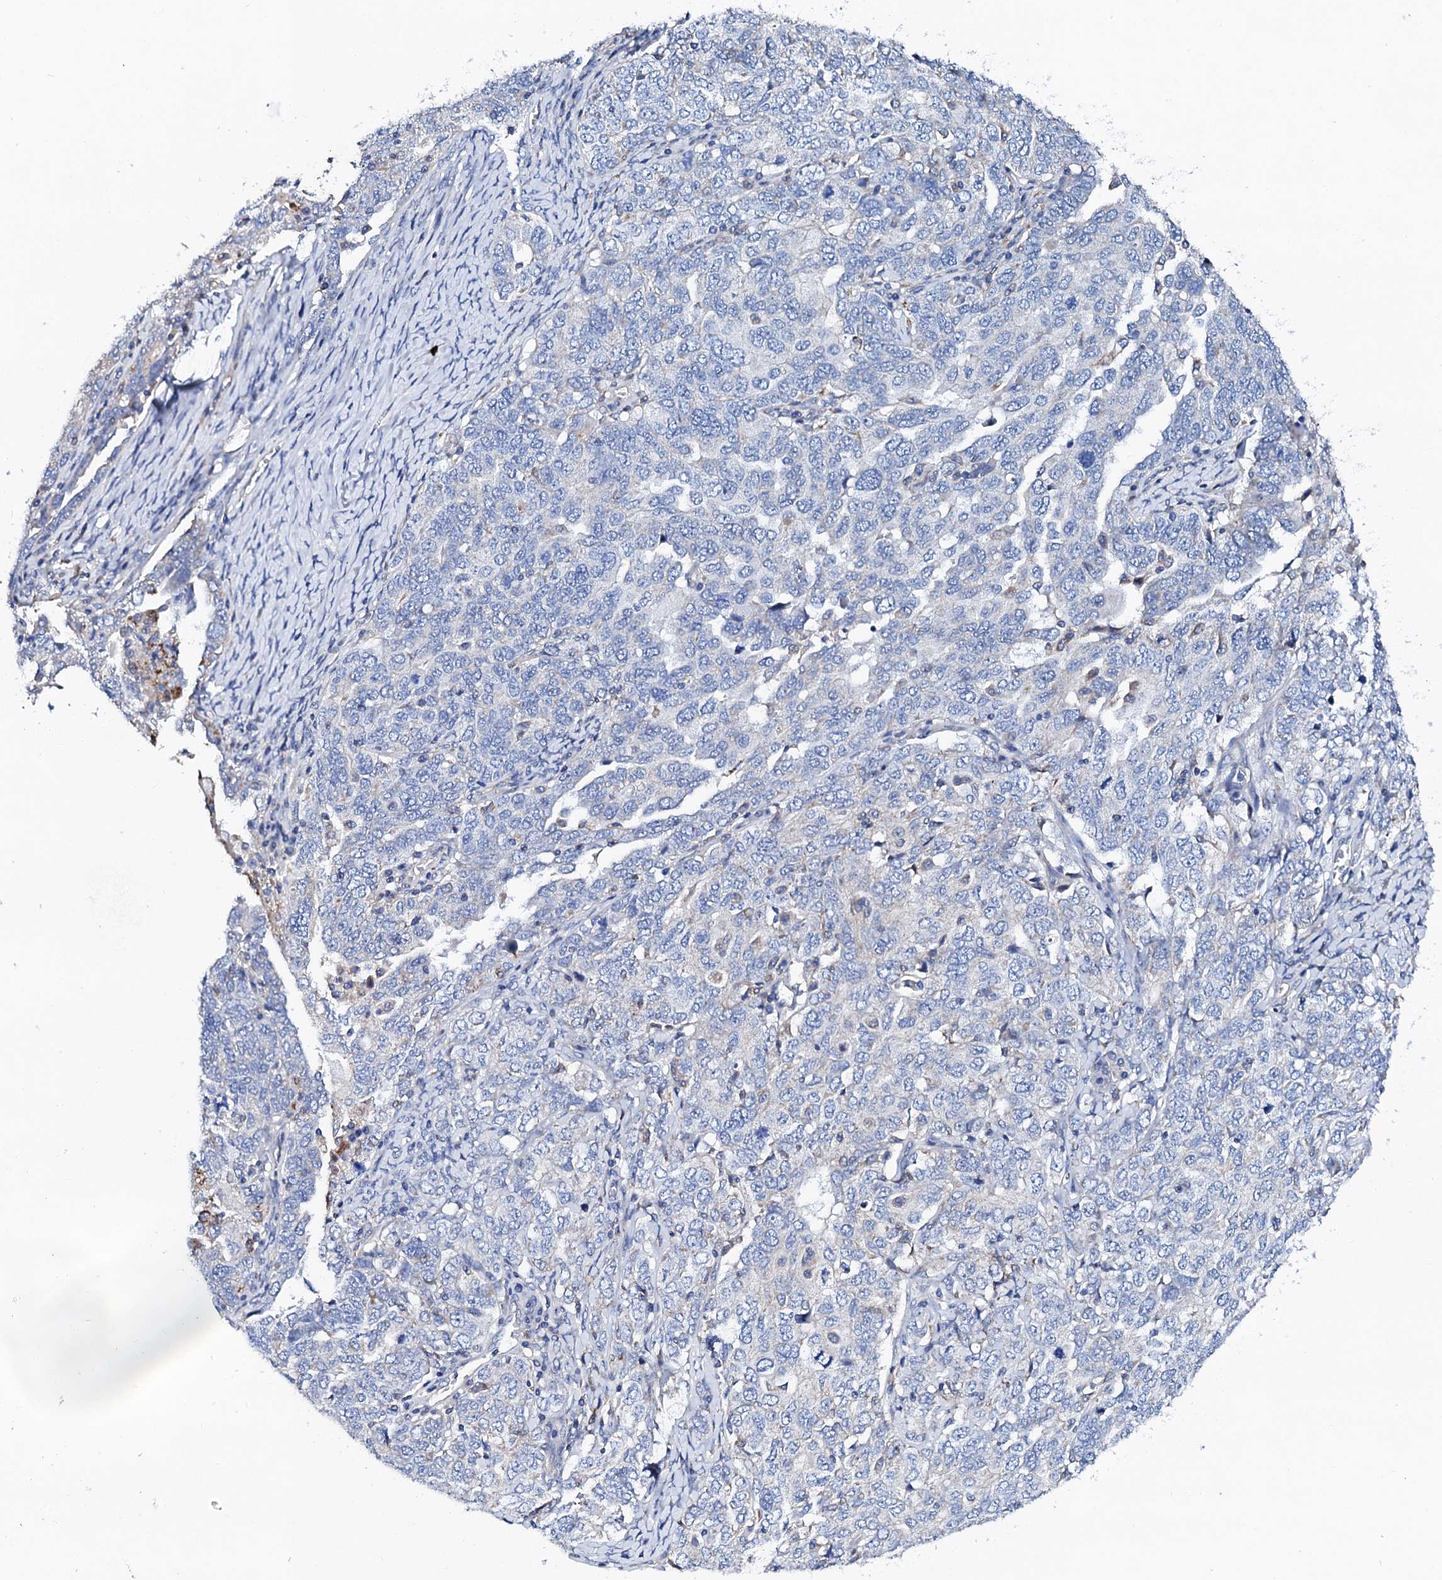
{"staining": {"intensity": "negative", "quantity": "none", "location": "none"}, "tissue": "ovarian cancer", "cell_type": "Tumor cells", "image_type": "cancer", "snomed": [{"axis": "morphology", "description": "Carcinoma, endometroid"}, {"axis": "topography", "description": "Ovary"}], "caption": "DAB immunohistochemical staining of human ovarian cancer demonstrates no significant expression in tumor cells.", "gene": "KLHL32", "patient": {"sex": "female", "age": 62}}